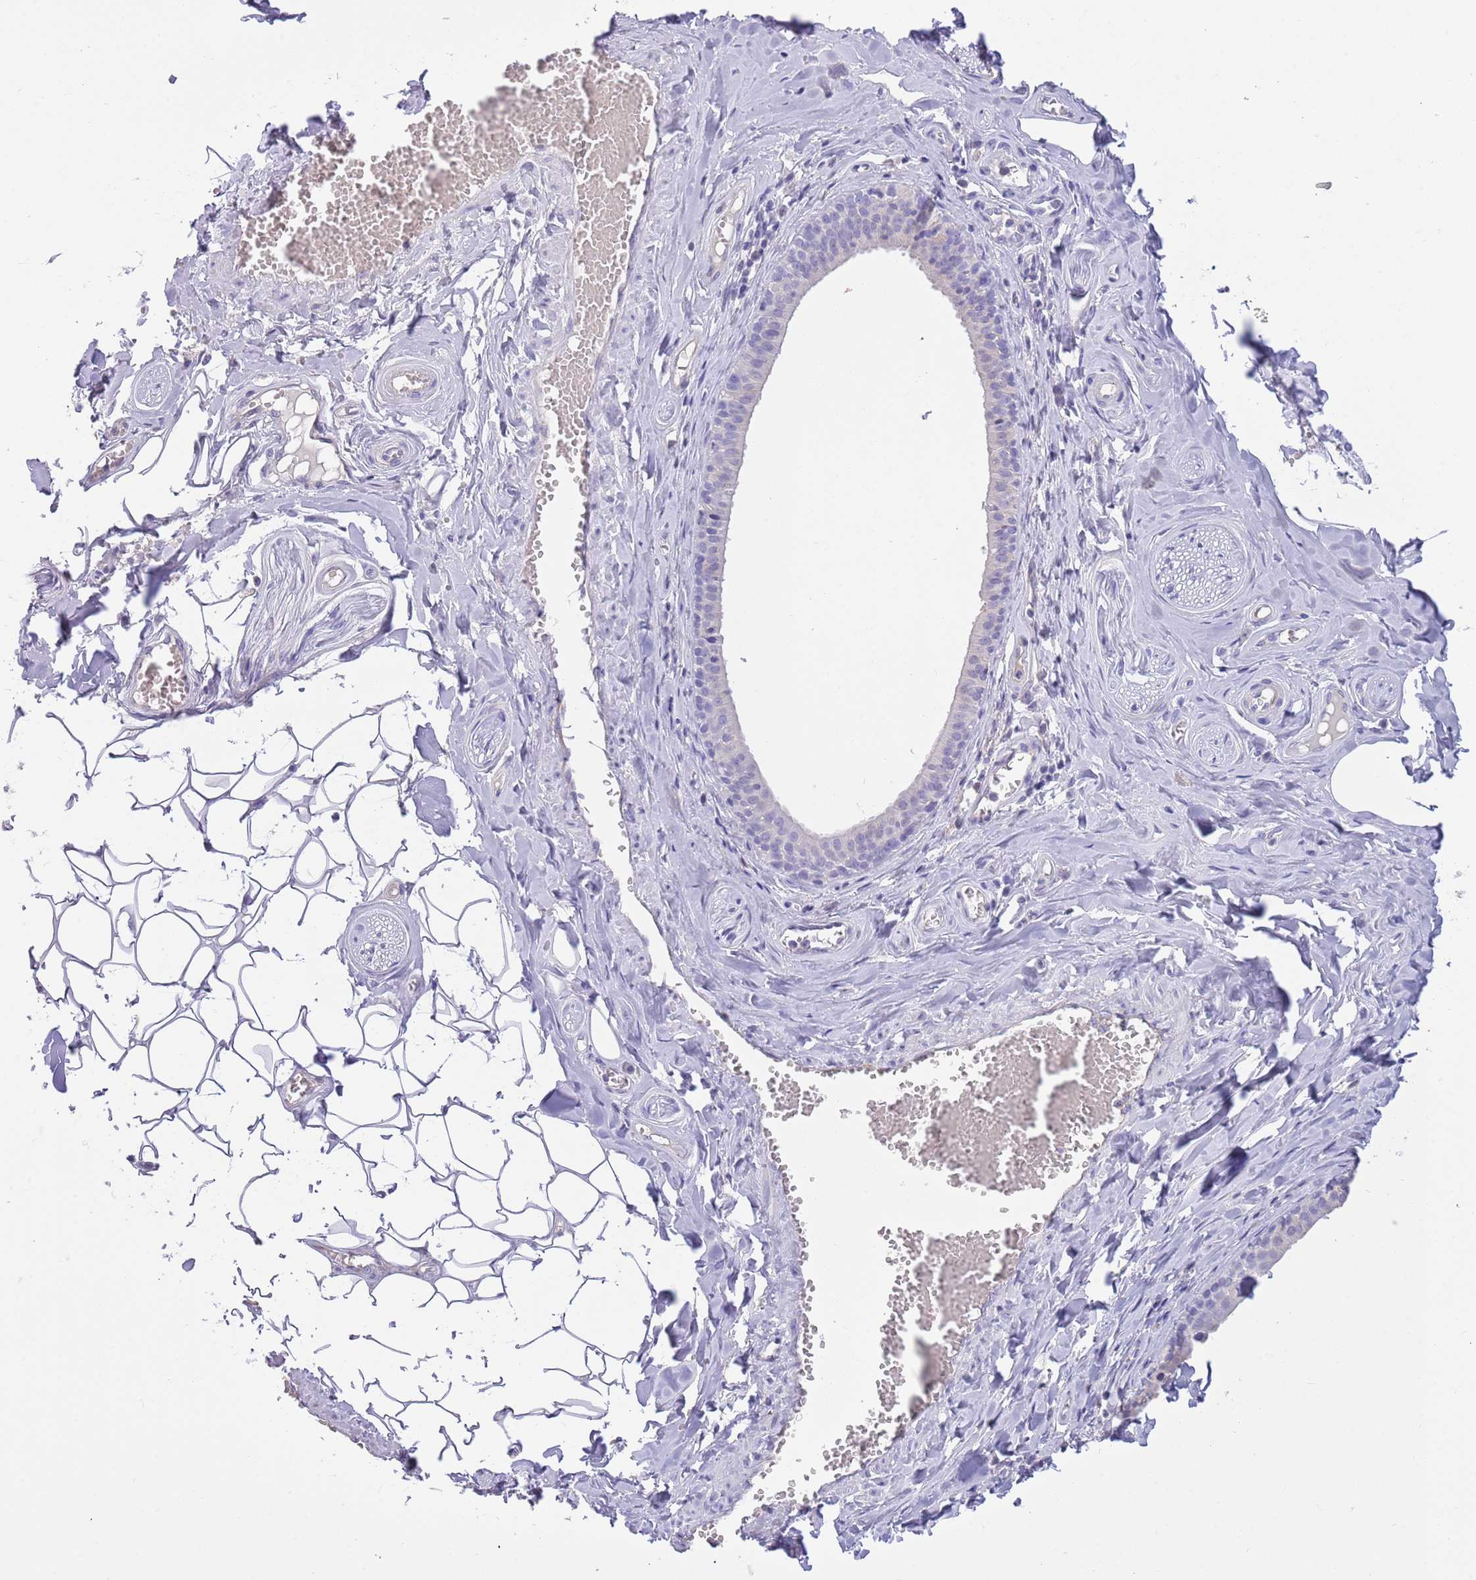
{"staining": {"intensity": "negative", "quantity": "none", "location": "none"}, "tissue": "salivary gland", "cell_type": "Glandular cells", "image_type": "normal", "snomed": [{"axis": "morphology", "description": "Normal tissue, NOS"}, {"axis": "topography", "description": "Salivary gland"}], "caption": "Protein analysis of normal salivary gland exhibits no significant staining in glandular cells.", "gene": "SFTPA1", "patient": {"sex": "male", "age": 62}}